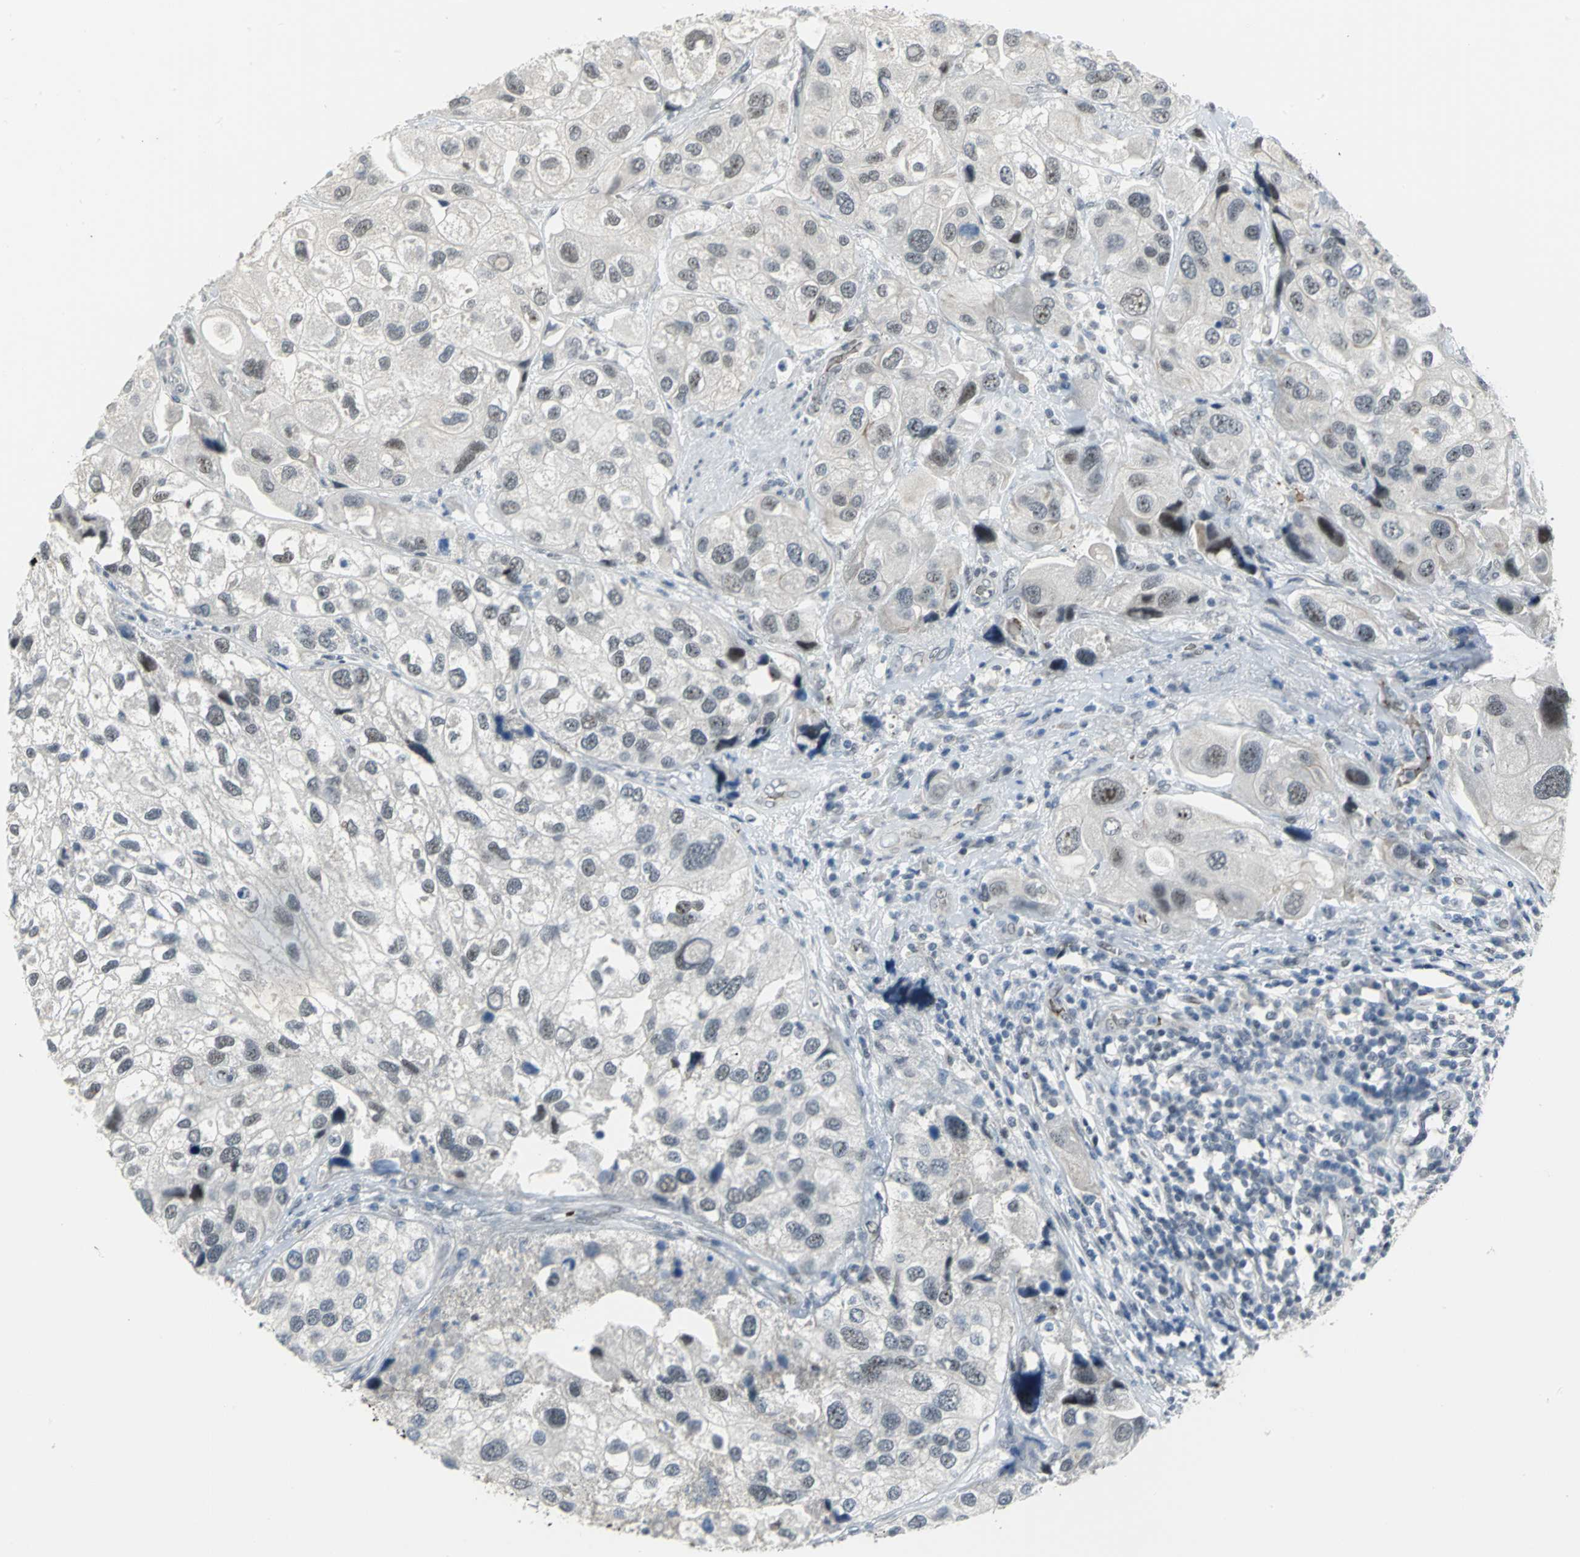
{"staining": {"intensity": "moderate", "quantity": ">75%", "location": "nuclear"}, "tissue": "urothelial cancer", "cell_type": "Tumor cells", "image_type": "cancer", "snomed": [{"axis": "morphology", "description": "Urothelial carcinoma, High grade"}, {"axis": "topography", "description": "Urinary bladder"}], "caption": "Human urothelial cancer stained with a protein marker displays moderate staining in tumor cells.", "gene": "GLI3", "patient": {"sex": "female", "age": 64}}